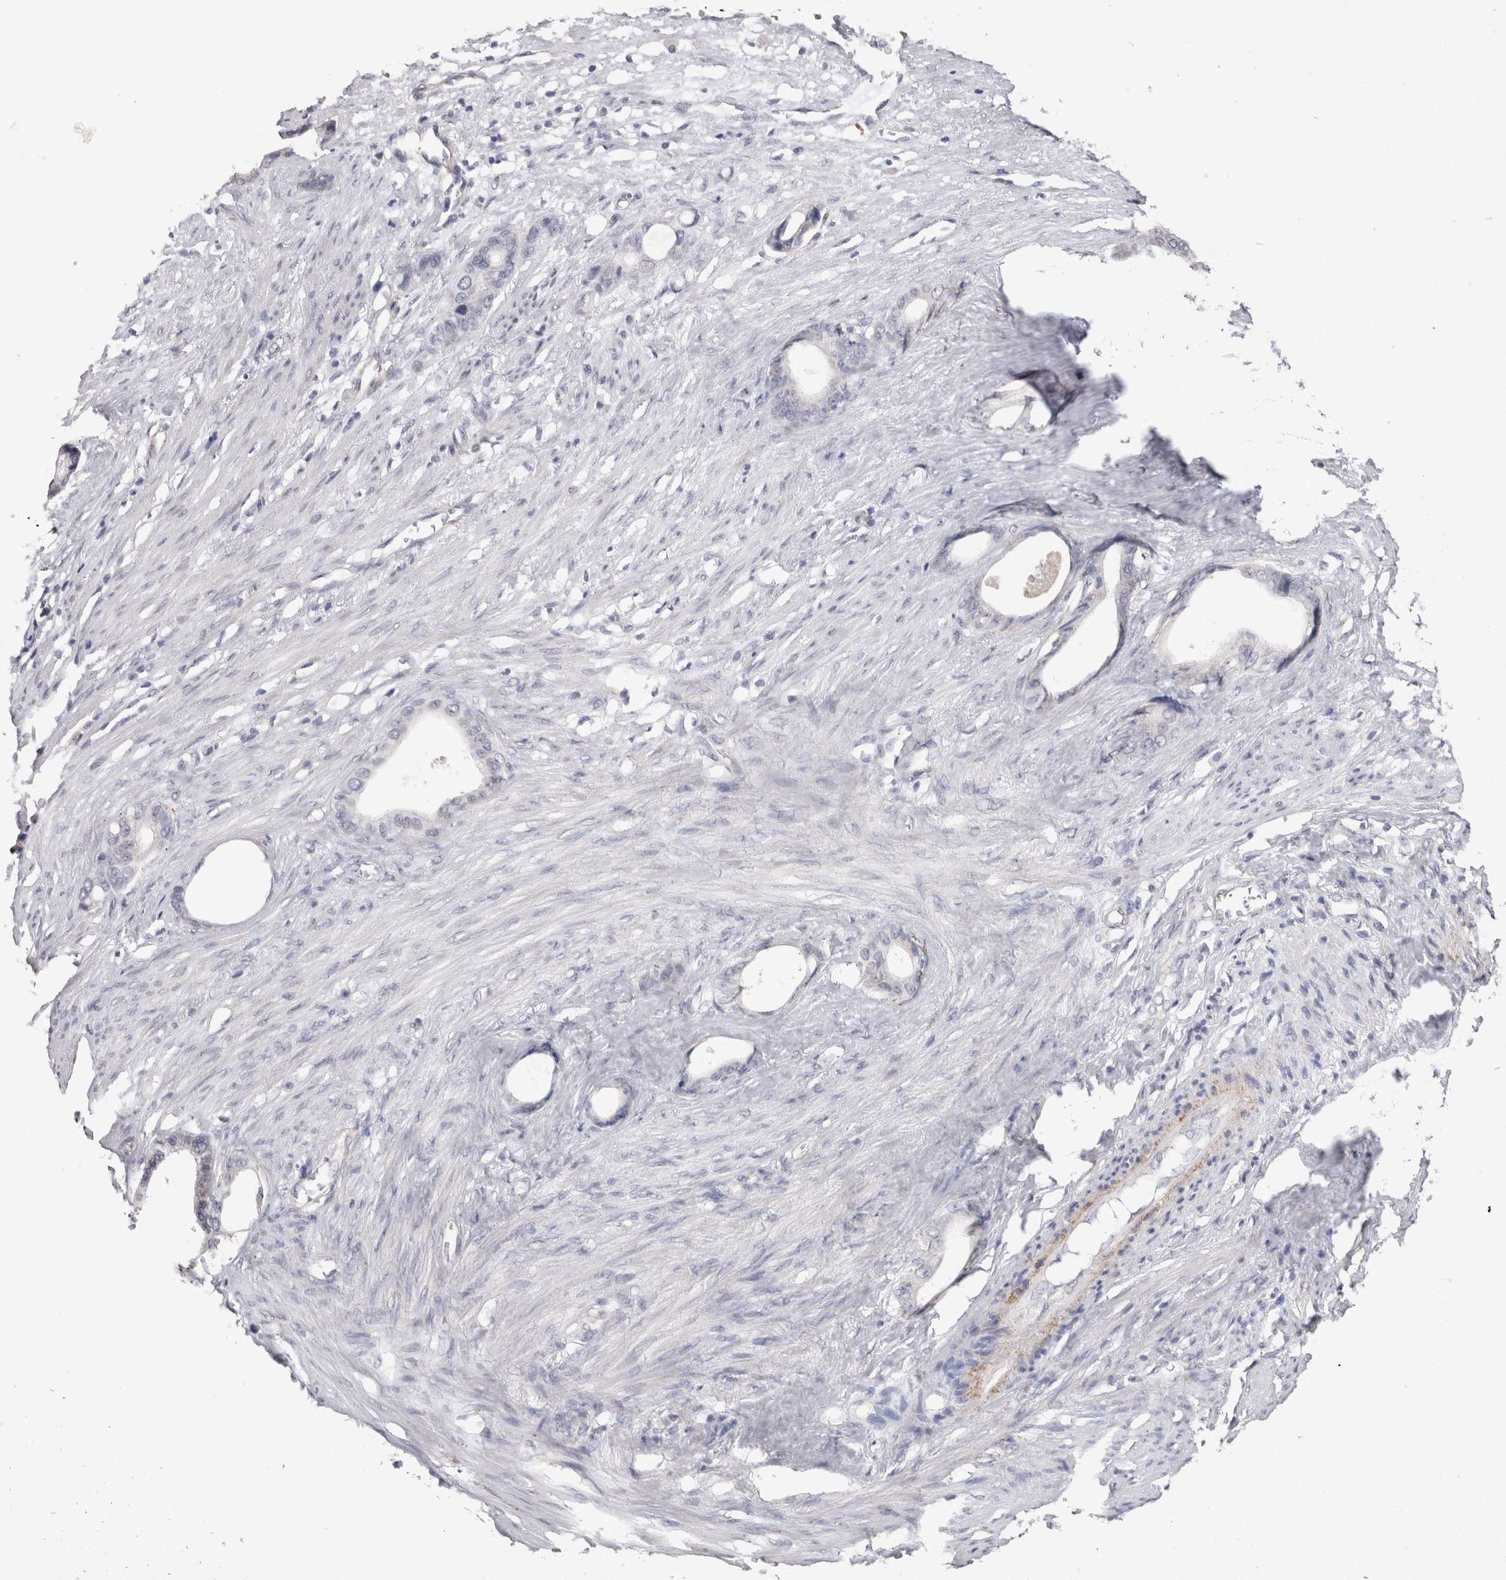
{"staining": {"intensity": "negative", "quantity": "none", "location": "none"}, "tissue": "stomach cancer", "cell_type": "Tumor cells", "image_type": "cancer", "snomed": [{"axis": "morphology", "description": "Adenocarcinoma, NOS"}, {"axis": "topography", "description": "Stomach"}], "caption": "High magnification brightfield microscopy of stomach cancer (adenocarcinoma) stained with DAB (3,3'-diaminobenzidine) (brown) and counterstained with hematoxylin (blue): tumor cells show no significant positivity.", "gene": "CDH6", "patient": {"sex": "female", "age": 75}}